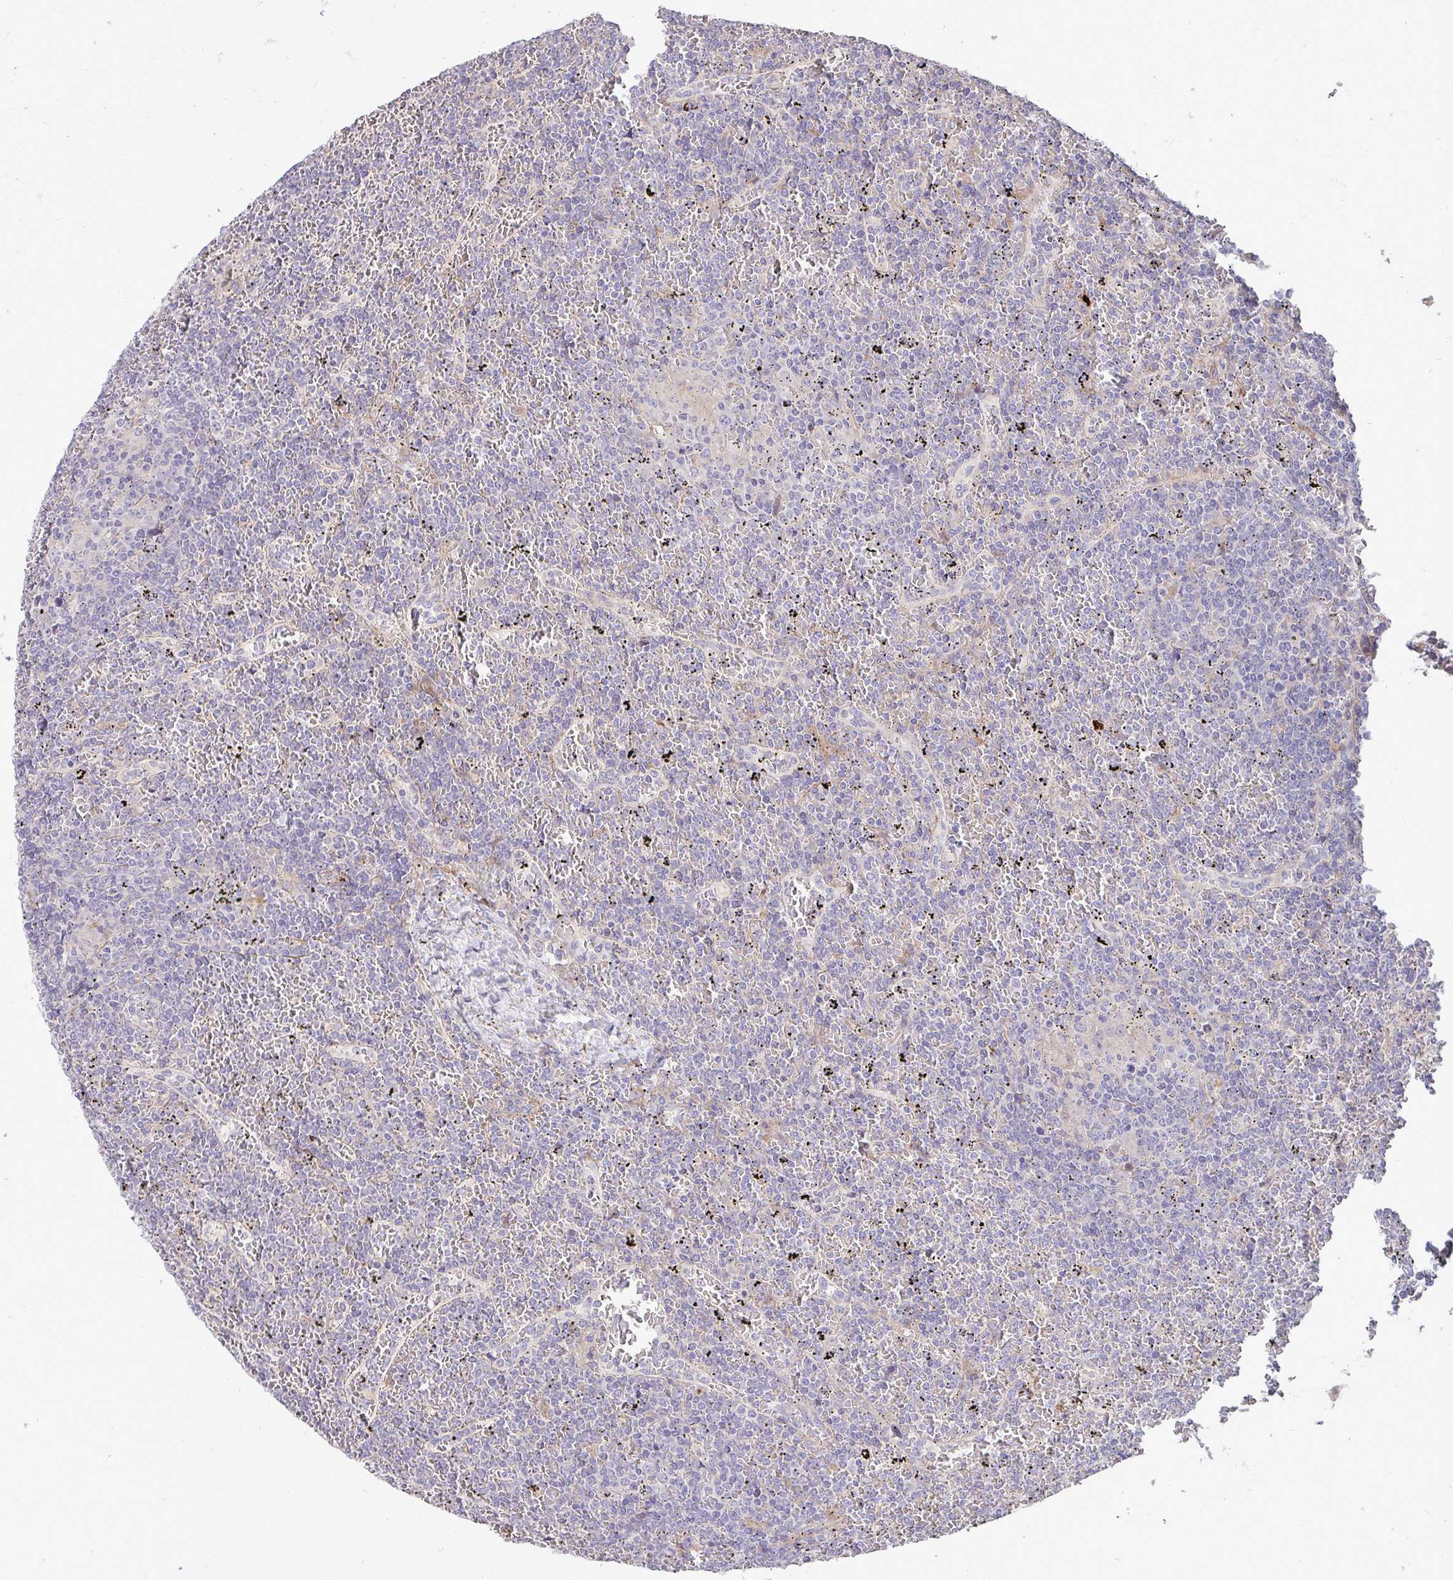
{"staining": {"intensity": "negative", "quantity": "none", "location": "none"}, "tissue": "lymphoma", "cell_type": "Tumor cells", "image_type": "cancer", "snomed": [{"axis": "morphology", "description": "Malignant lymphoma, non-Hodgkin's type, Low grade"}, {"axis": "topography", "description": "Spleen"}], "caption": "This is an immunohistochemistry (IHC) histopathology image of human lymphoma. There is no staining in tumor cells.", "gene": "SH2D1B", "patient": {"sex": "female", "age": 19}}